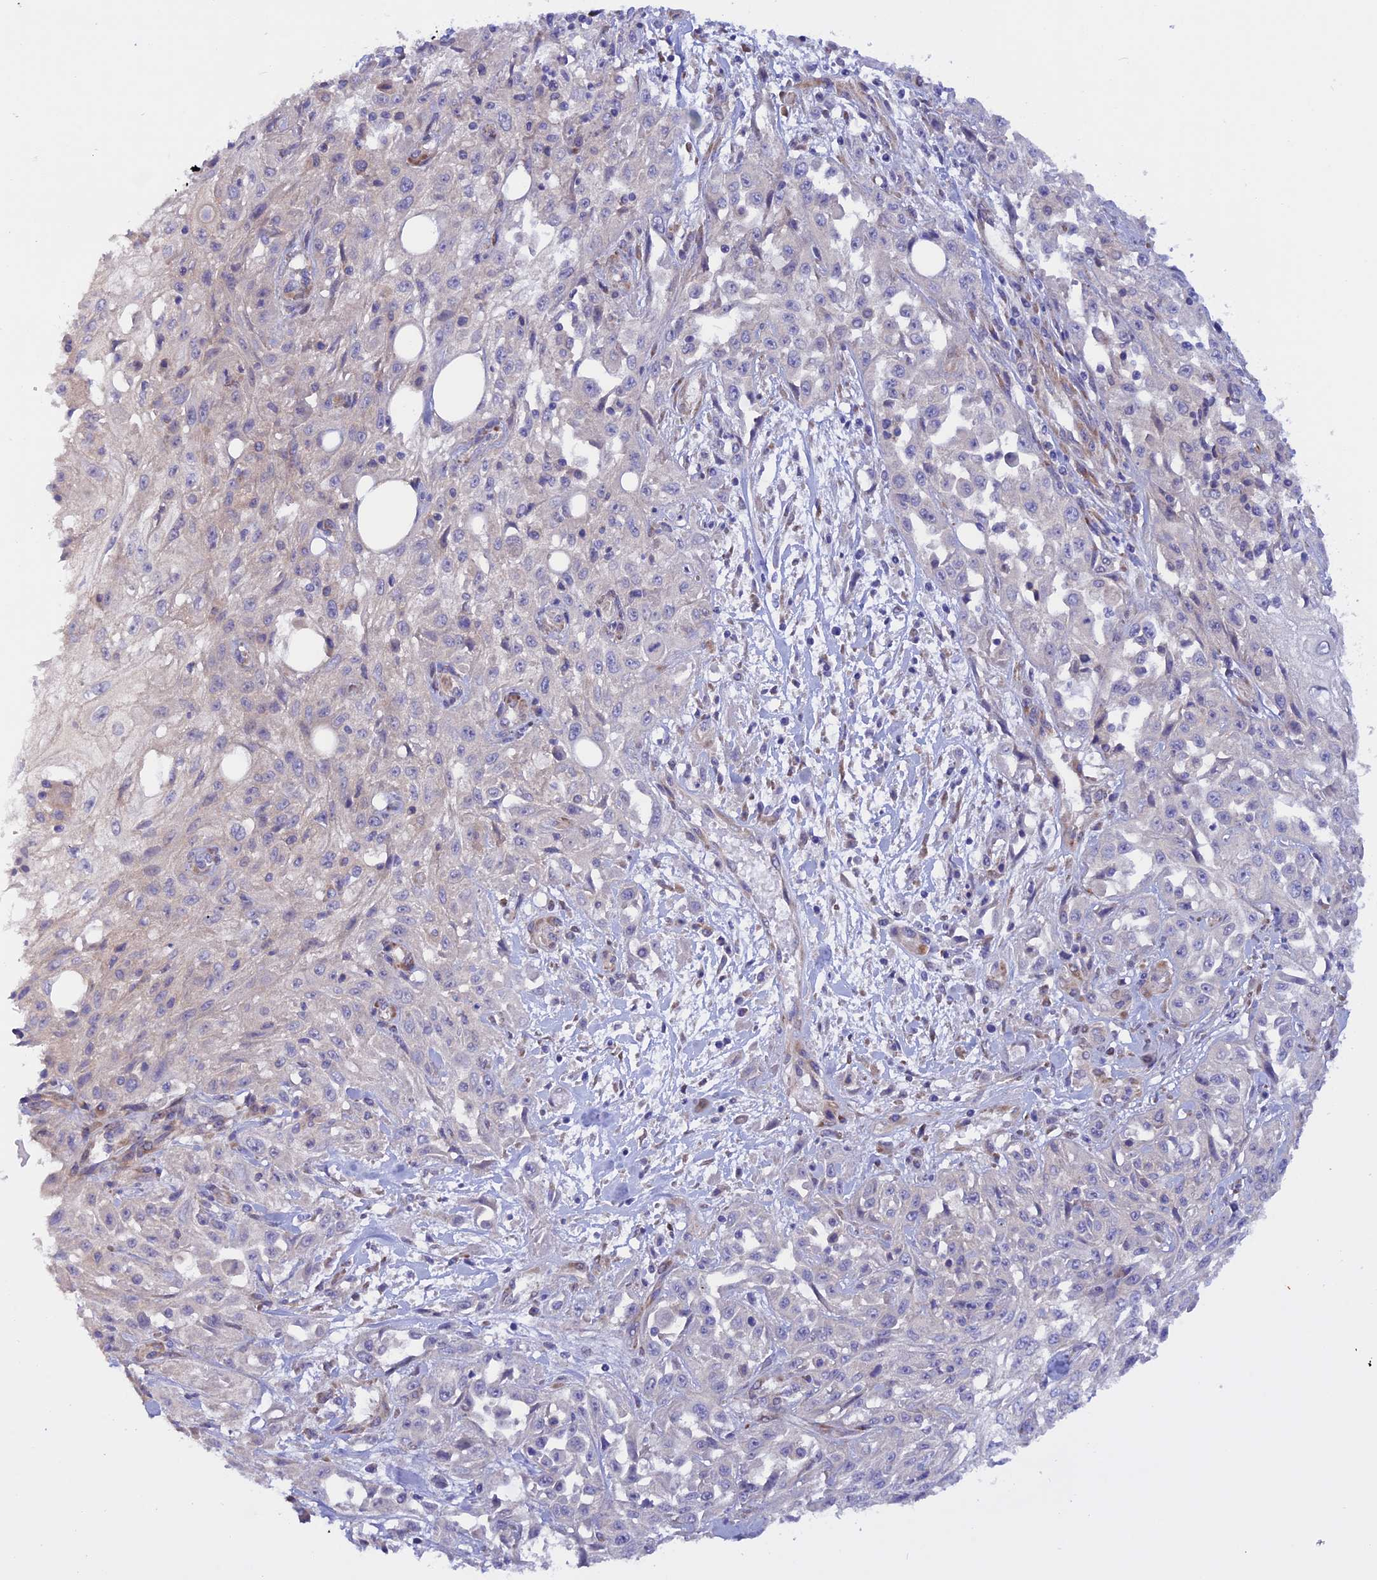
{"staining": {"intensity": "negative", "quantity": "none", "location": "none"}, "tissue": "skin cancer", "cell_type": "Tumor cells", "image_type": "cancer", "snomed": [{"axis": "morphology", "description": "Squamous cell carcinoma, NOS"}, {"axis": "morphology", "description": "Squamous cell carcinoma, metastatic, NOS"}, {"axis": "topography", "description": "Skin"}, {"axis": "topography", "description": "Lymph node"}], "caption": "Immunohistochemical staining of human skin metastatic squamous cell carcinoma reveals no significant positivity in tumor cells. (DAB (3,3'-diaminobenzidine) immunohistochemistry (IHC) visualized using brightfield microscopy, high magnification).", "gene": "HYCC1", "patient": {"sex": "male", "age": 75}}